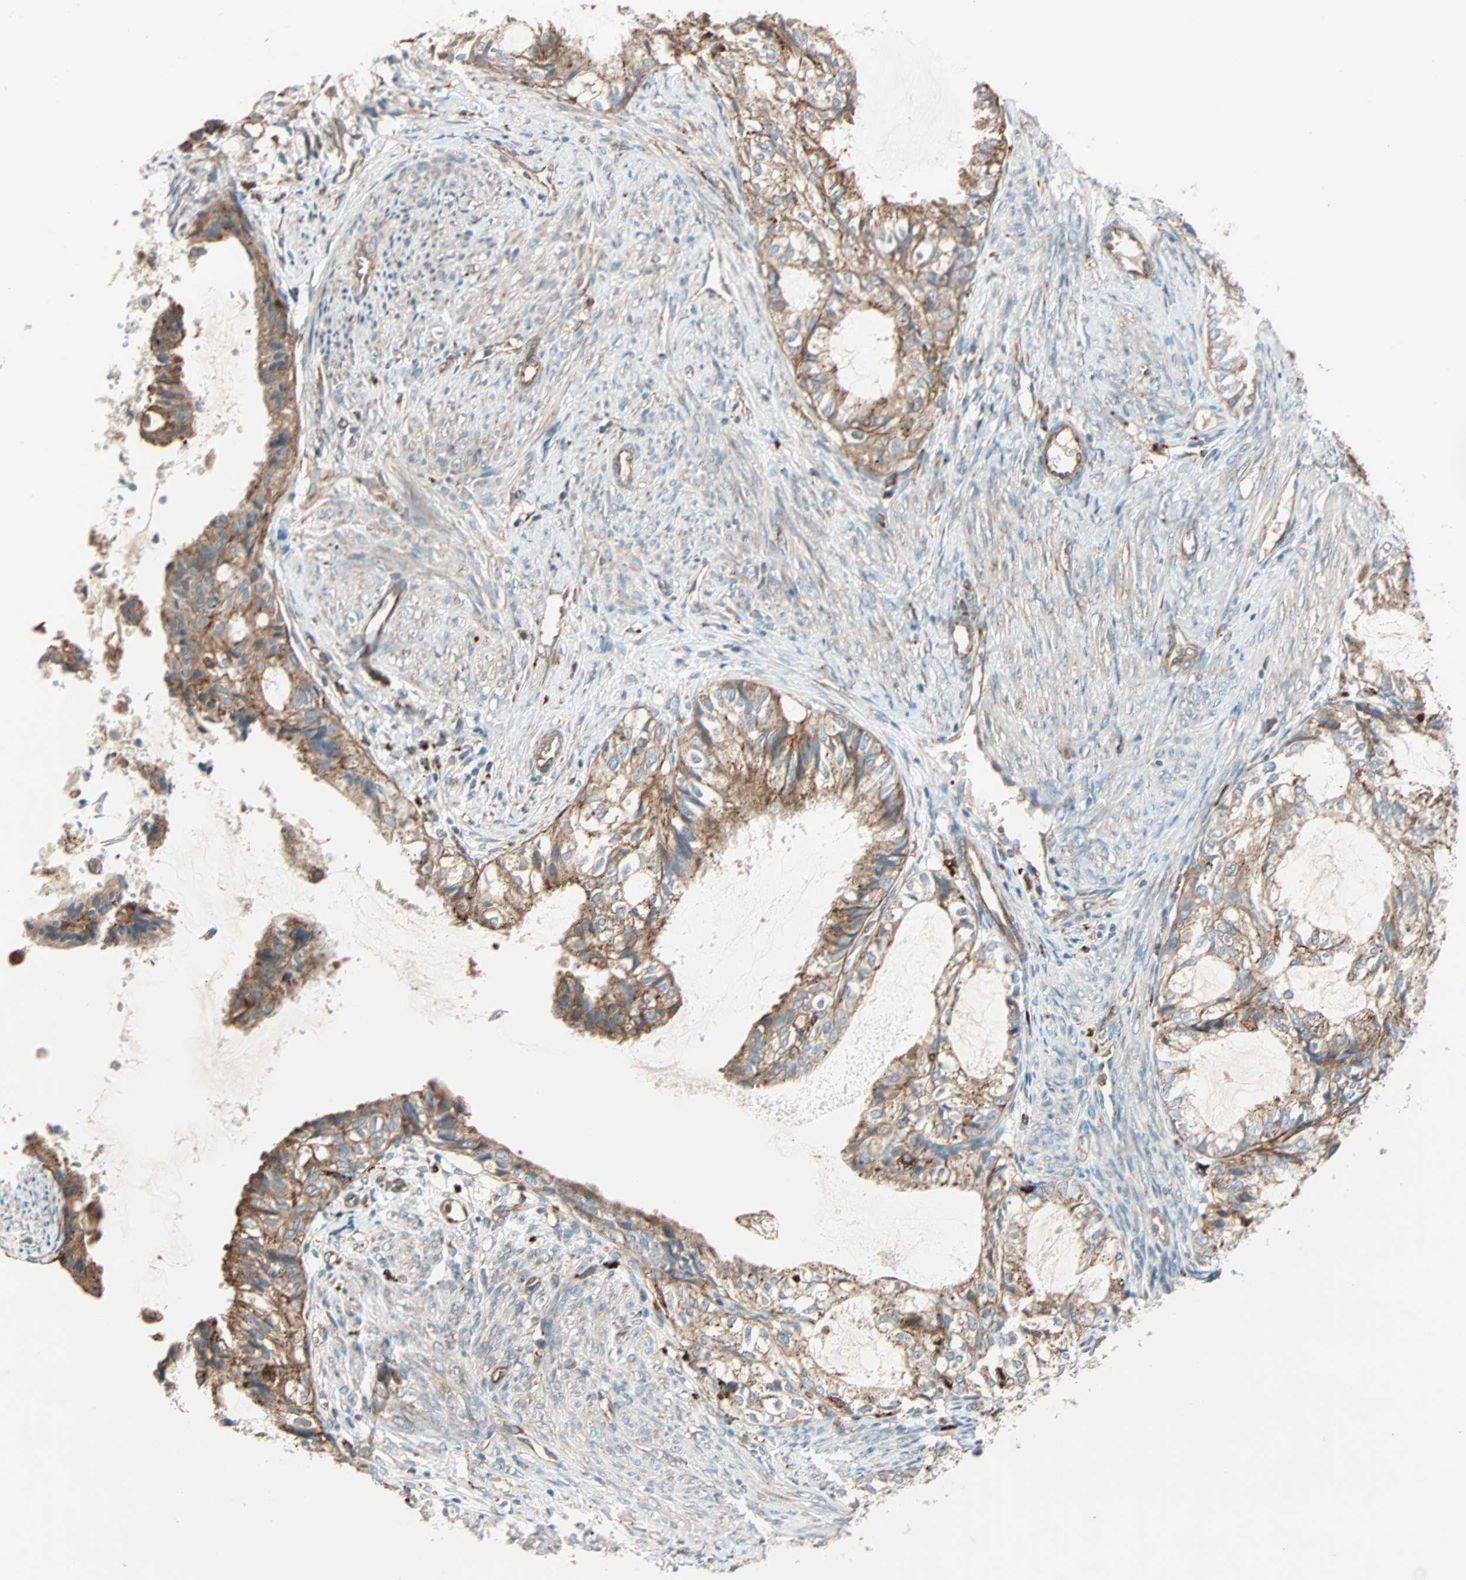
{"staining": {"intensity": "moderate", "quantity": ">75%", "location": "cytoplasmic/membranous"}, "tissue": "cervical cancer", "cell_type": "Tumor cells", "image_type": "cancer", "snomed": [{"axis": "morphology", "description": "Normal tissue, NOS"}, {"axis": "morphology", "description": "Adenocarcinoma, NOS"}, {"axis": "topography", "description": "Cervix"}, {"axis": "topography", "description": "Endometrium"}], "caption": "A photomicrograph of adenocarcinoma (cervical) stained for a protein shows moderate cytoplasmic/membranous brown staining in tumor cells.", "gene": "PHYH", "patient": {"sex": "female", "age": 86}}